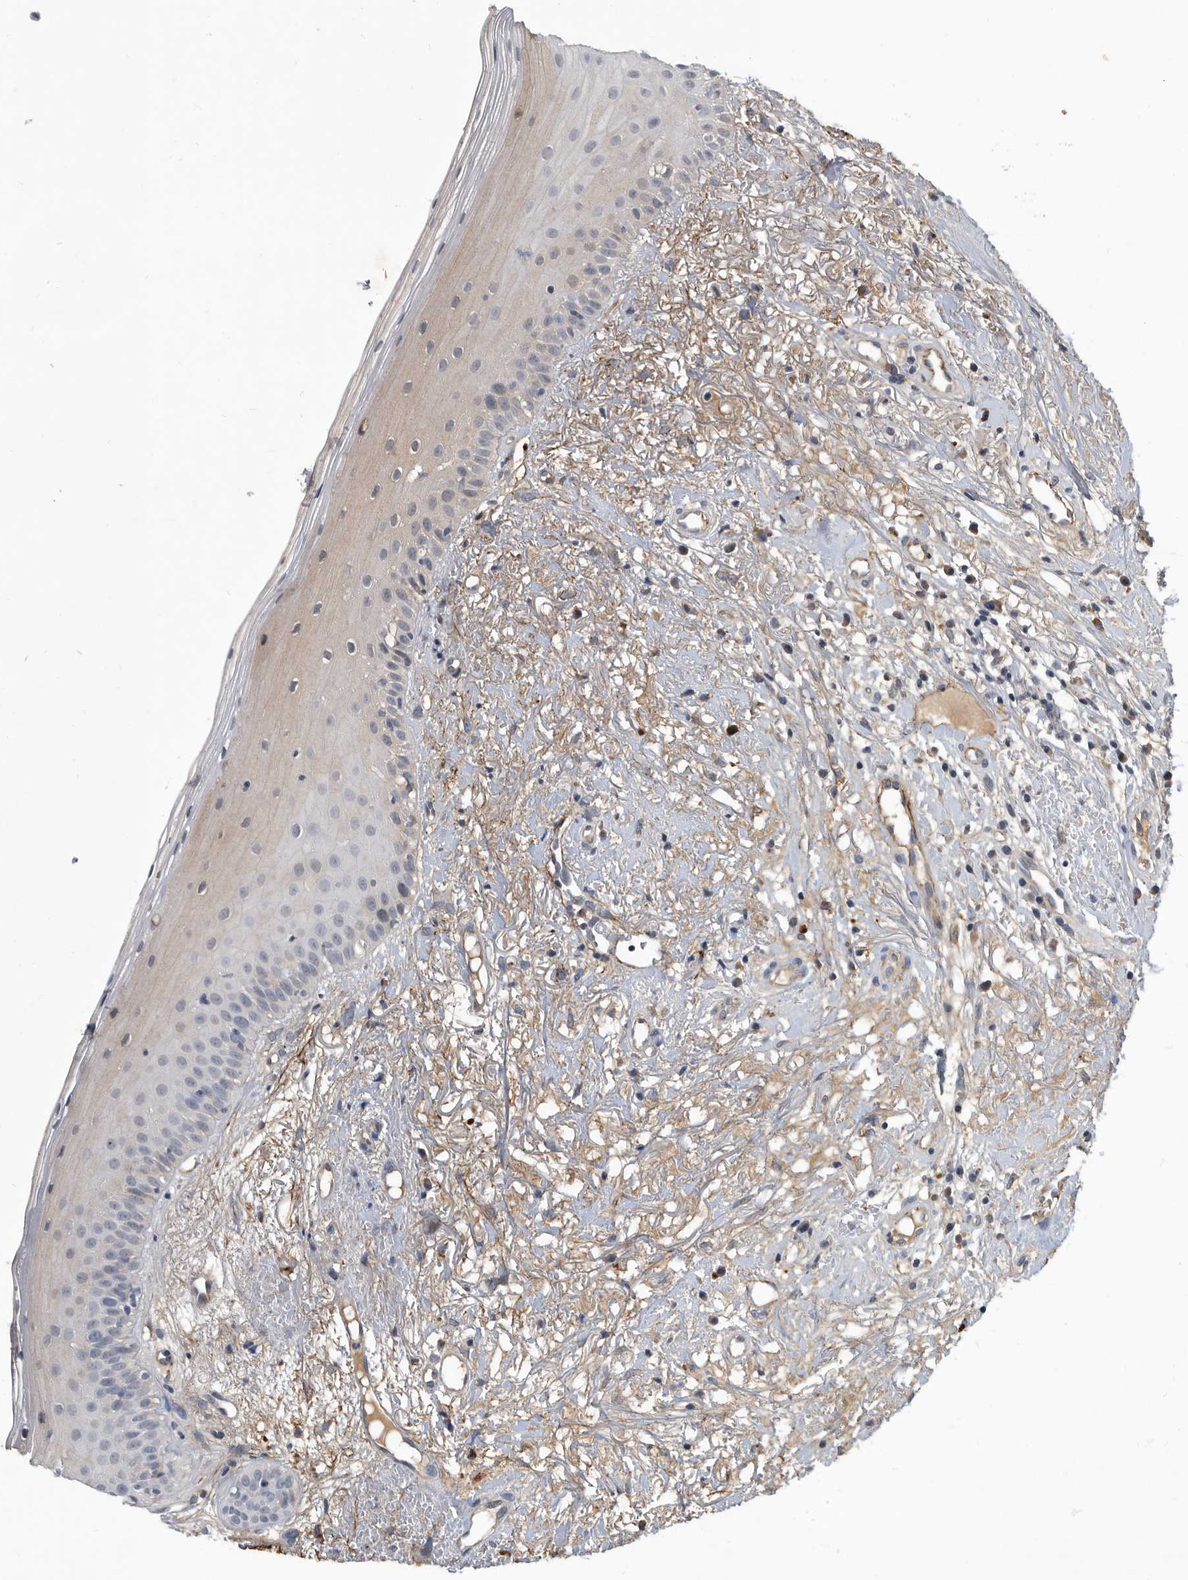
{"staining": {"intensity": "weak", "quantity": "<25%", "location": "cytoplasmic/membranous,nuclear"}, "tissue": "oral mucosa", "cell_type": "Squamous epithelial cells", "image_type": "normal", "snomed": [{"axis": "morphology", "description": "Normal tissue, NOS"}, {"axis": "topography", "description": "Oral tissue"}], "caption": "Immunohistochemistry (IHC) micrograph of normal oral mucosa stained for a protein (brown), which shows no expression in squamous epithelial cells.", "gene": "PI15", "patient": {"sex": "female", "age": 63}}